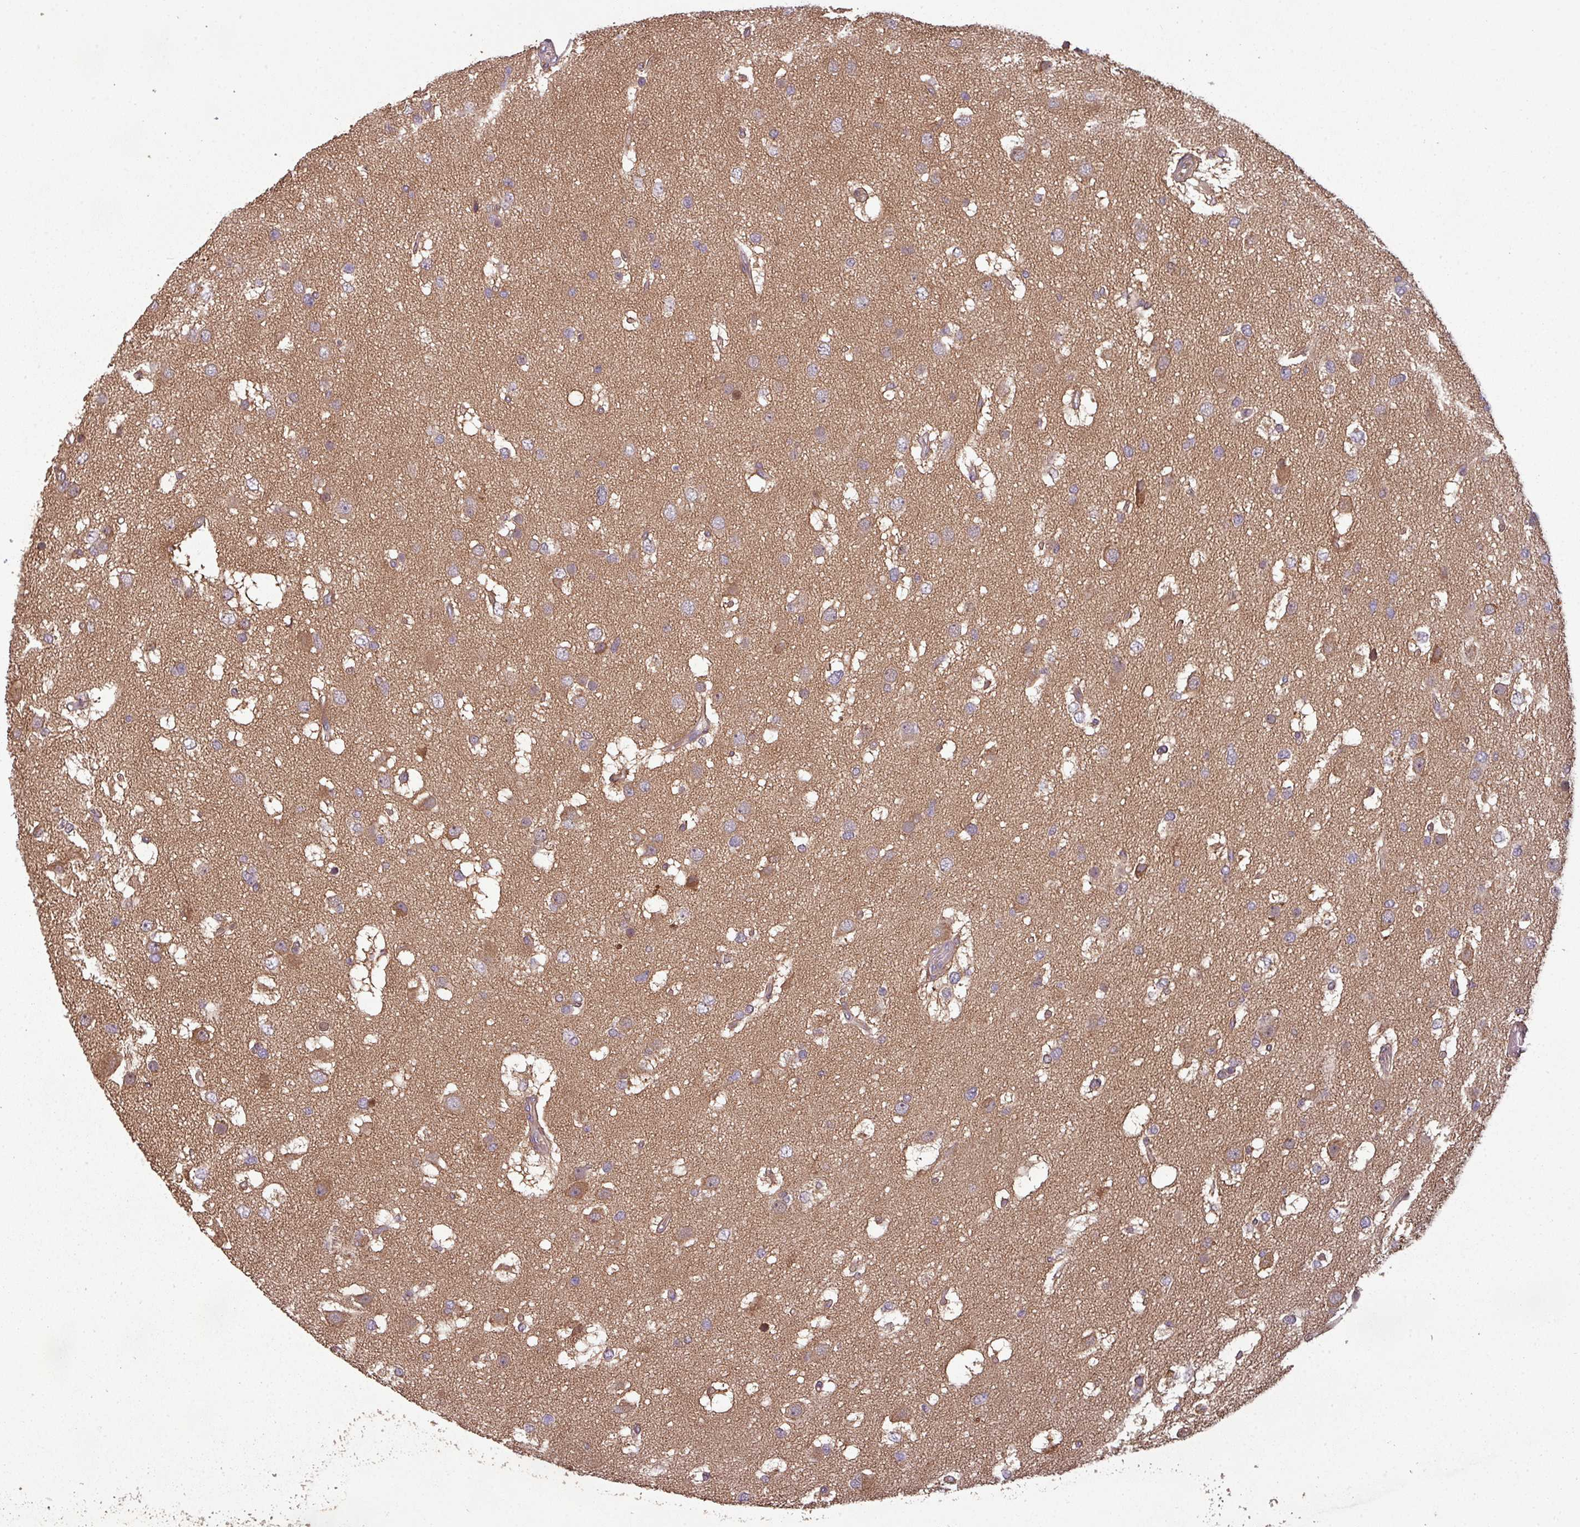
{"staining": {"intensity": "weak", "quantity": "25%-75%", "location": "cytoplasmic/membranous"}, "tissue": "glioma", "cell_type": "Tumor cells", "image_type": "cancer", "snomed": [{"axis": "morphology", "description": "Glioma, malignant, High grade"}, {"axis": "topography", "description": "Brain"}], "caption": "Protein staining exhibits weak cytoplasmic/membranous expression in approximately 25%-75% of tumor cells in glioma. Using DAB (brown) and hematoxylin (blue) stains, captured at high magnification using brightfield microscopy.", "gene": "GSKIP", "patient": {"sex": "male", "age": 53}}